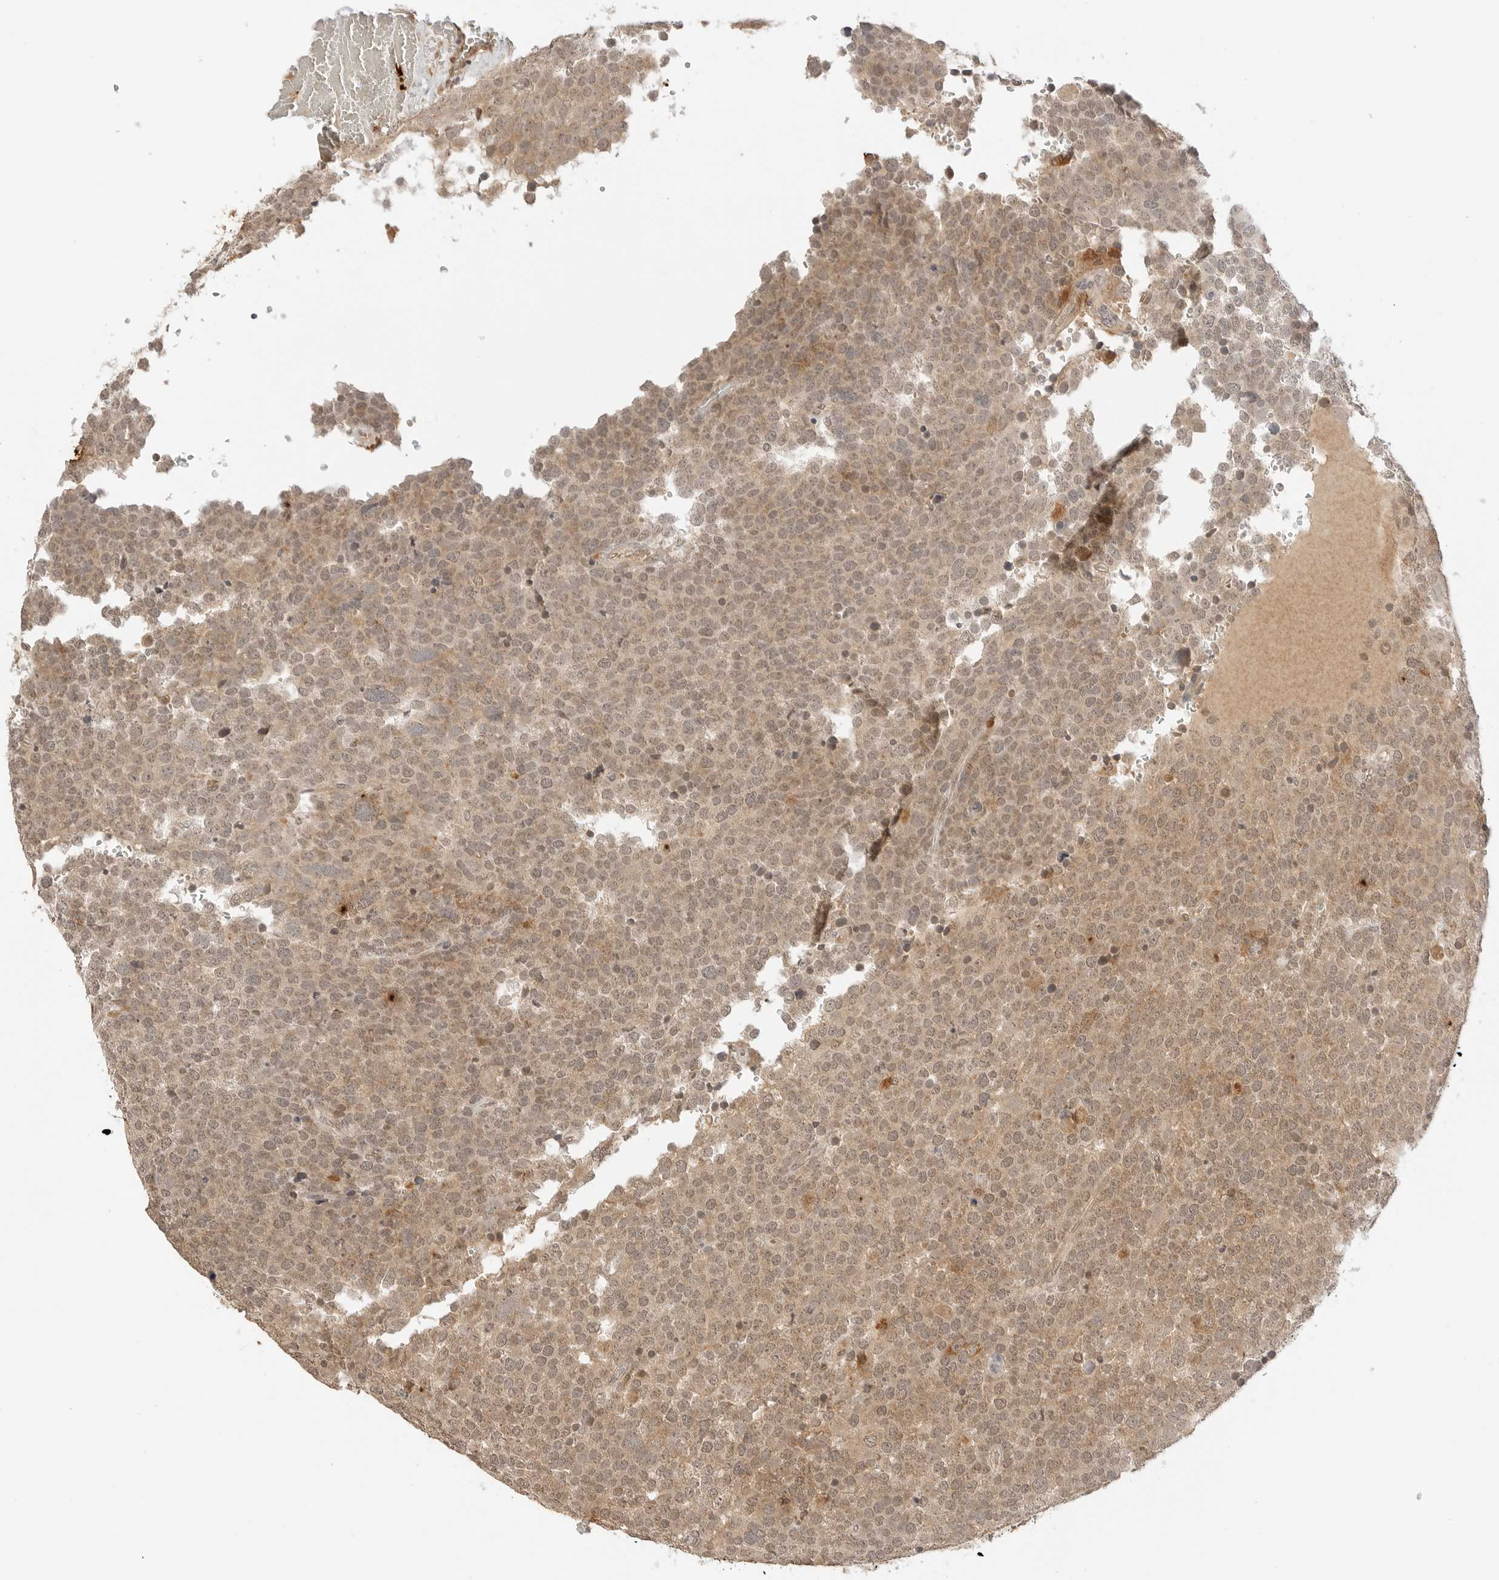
{"staining": {"intensity": "moderate", "quantity": ">75%", "location": "cytoplasmic/membranous,nuclear"}, "tissue": "testis cancer", "cell_type": "Tumor cells", "image_type": "cancer", "snomed": [{"axis": "morphology", "description": "Seminoma, NOS"}, {"axis": "topography", "description": "Testis"}], "caption": "Immunohistochemistry (IHC) micrograph of human testis cancer (seminoma) stained for a protein (brown), which shows medium levels of moderate cytoplasmic/membranous and nuclear positivity in approximately >75% of tumor cells.", "gene": "GPR34", "patient": {"sex": "male", "age": 71}}